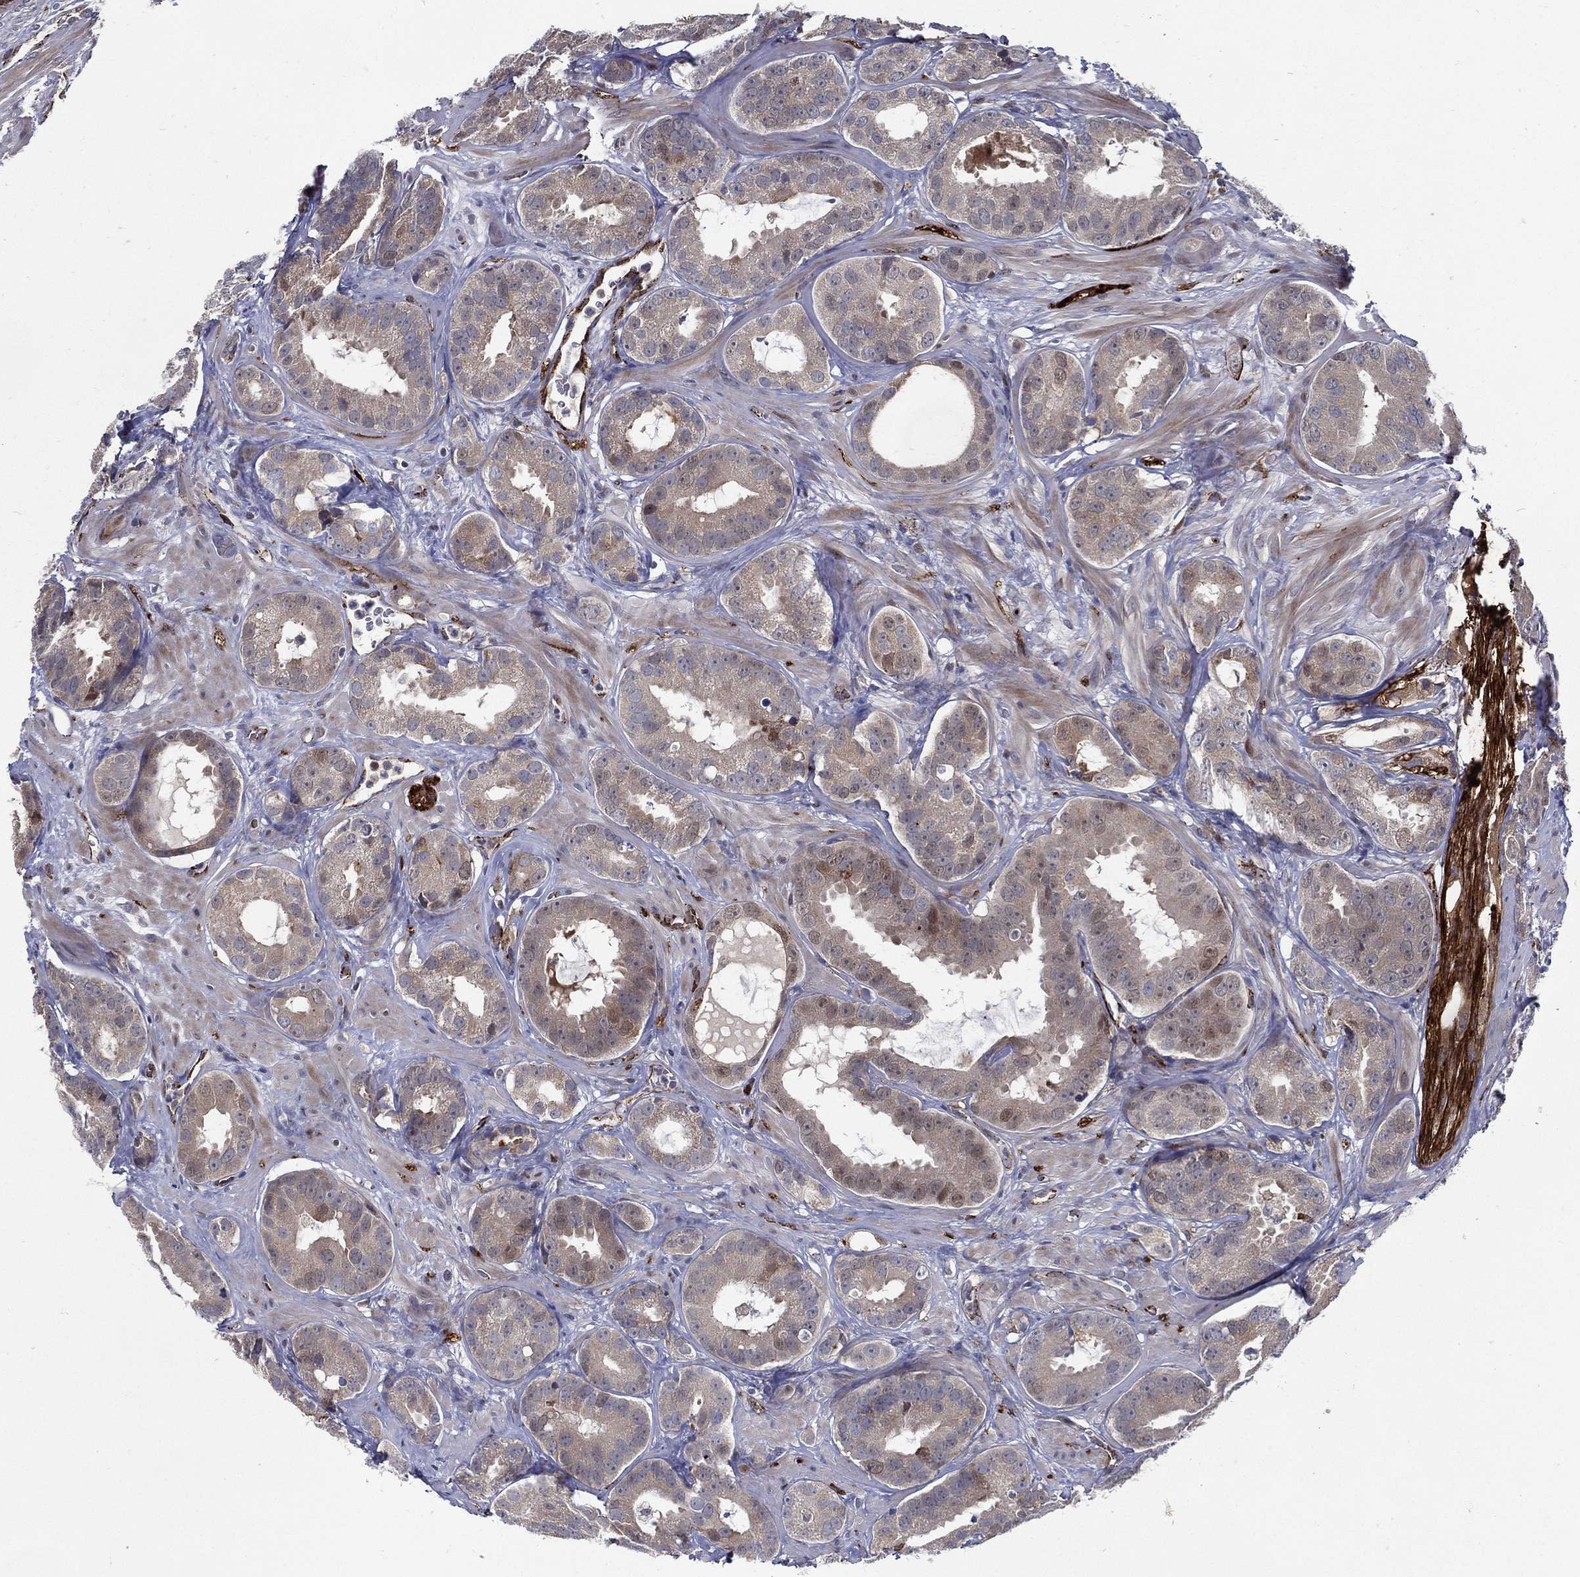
{"staining": {"intensity": "negative", "quantity": "none", "location": "none"}, "tissue": "prostate cancer", "cell_type": "Tumor cells", "image_type": "cancer", "snomed": [{"axis": "morphology", "description": "Adenocarcinoma, NOS"}, {"axis": "topography", "description": "Prostate"}], "caption": "Immunohistochemical staining of prostate adenocarcinoma exhibits no significant expression in tumor cells.", "gene": "ARHGAP11A", "patient": {"sex": "male", "age": 69}}